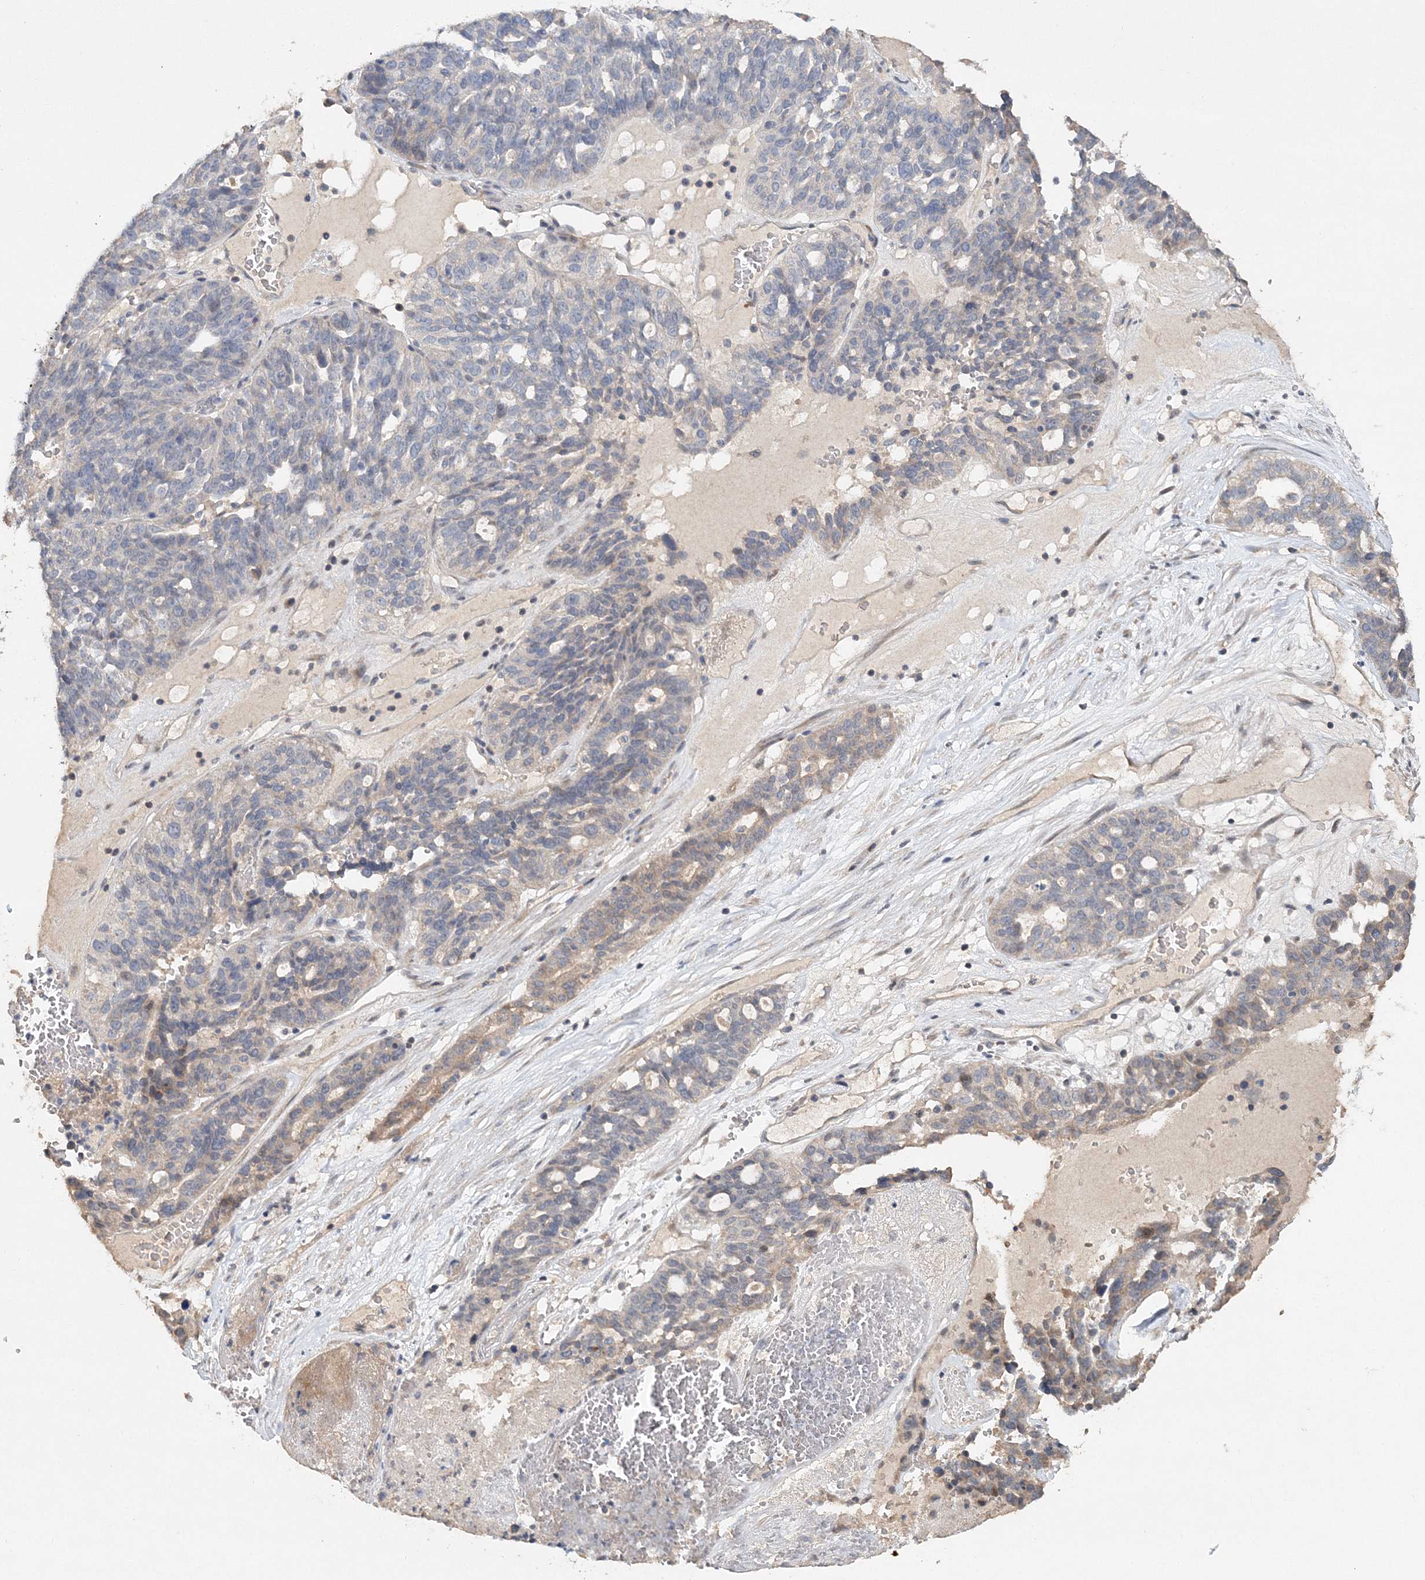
{"staining": {"intensity": "negative", "quantity": "none", "location": "none"}, "tissue": "ovarian cancer", "cell_type": "Tumor cells", "image_type": "cancer", "snomed": [{"axis": "morphology", "description": "Cystadenocarcinoma, serous, NOS"}, {"axis": "topography", "description": "Ovary"}], "caption": "Immunohistochemistry (IHC) photomicrograph of ovarian serous cystadenocarcinoma stained for a protein (brown), which reveals no expression in tumor cells.", "gene": "GJB5", "patient": {"sex": "female", "age": 59}}